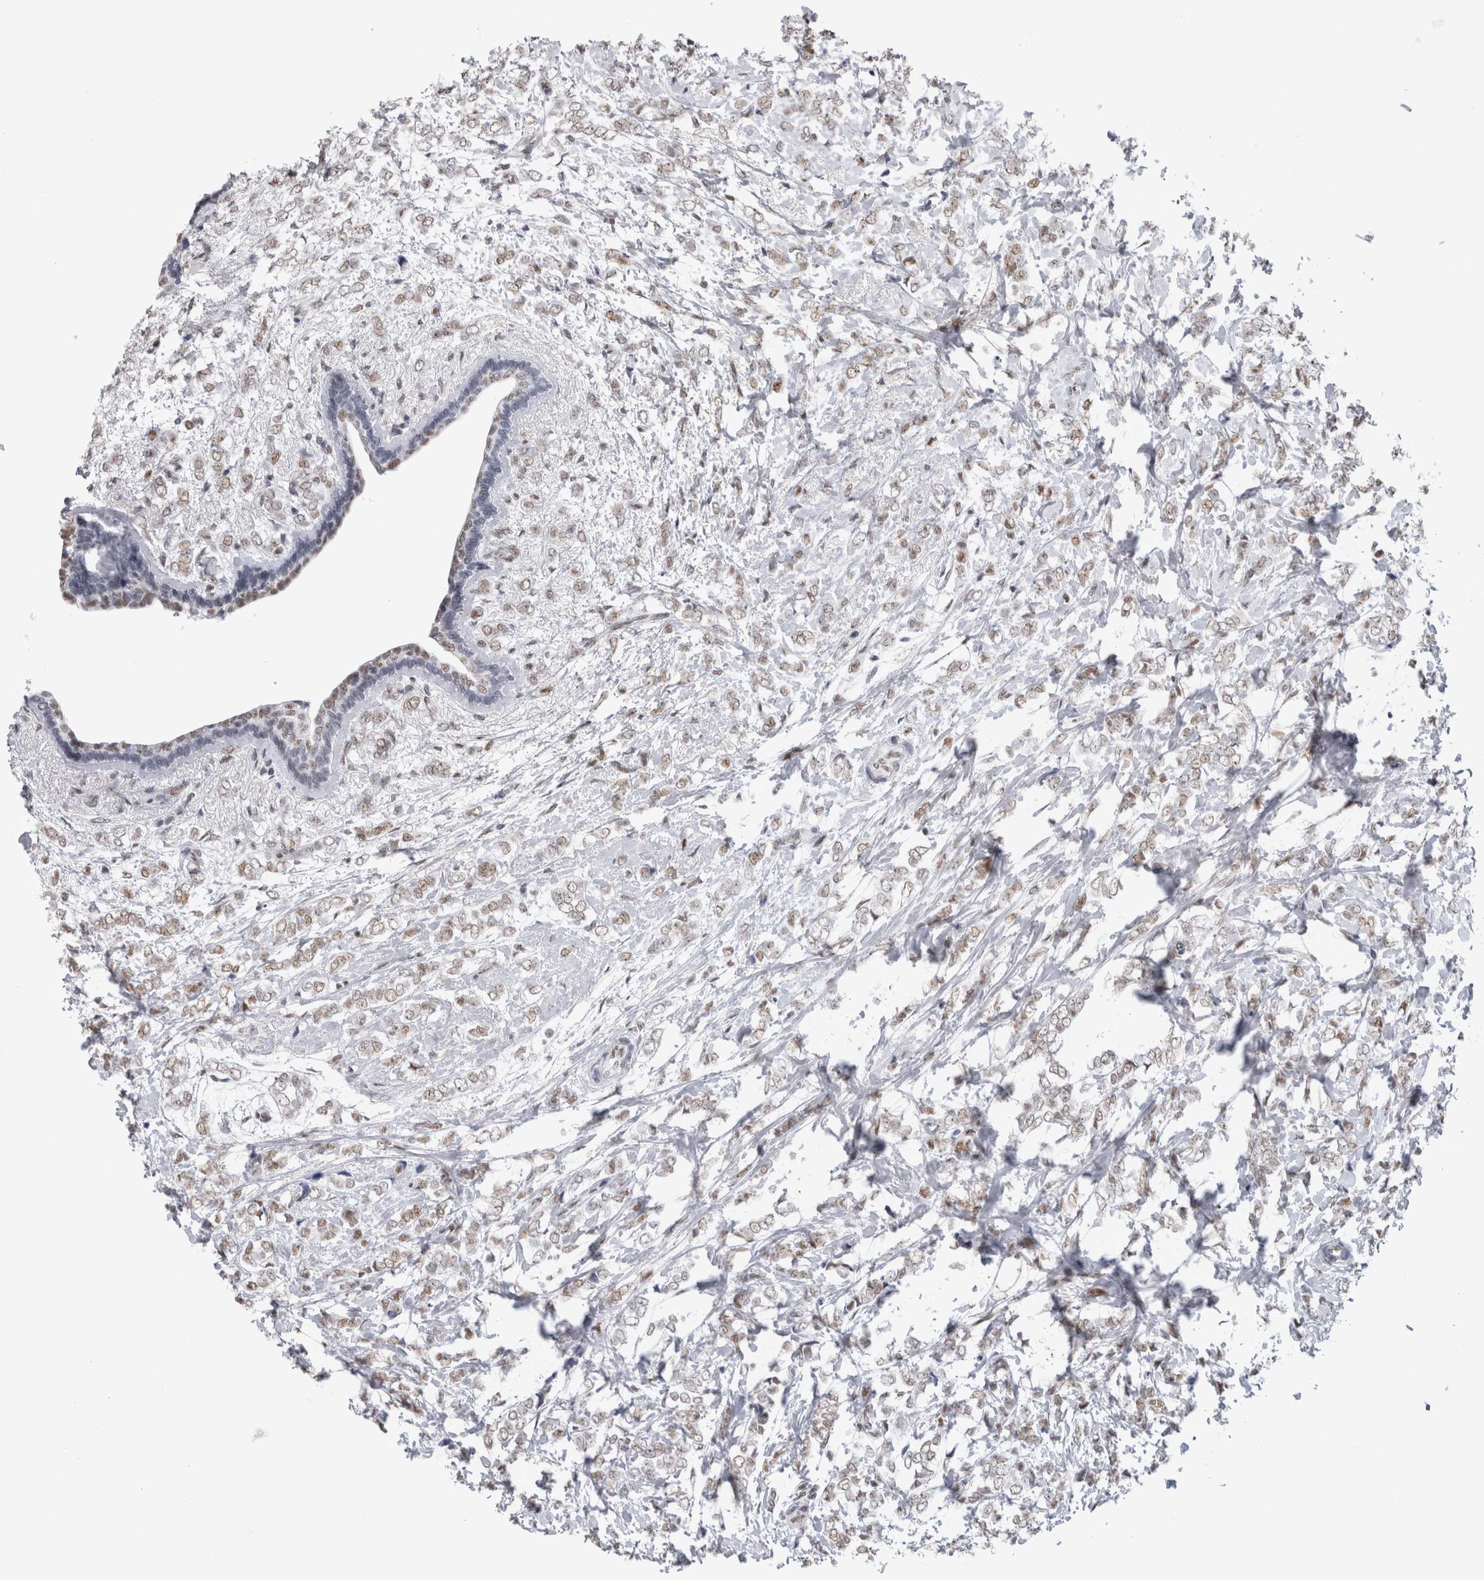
{"staining": {"intensity": "weak", "quantity": "25%-75%", "location": "nuclear"}, "tissue": "breast cancer", "cell_type": "Tumor cells", "image_type": "cancer", "snomed": [{"axis": "morphology", "description": "Normal tissue, NOS"}, {"axis": "morphology", "description": "Lobular carcinoma"}, {"axis": "topography", "description": "Breast"}], "caption": "Human breast lobular carcinoma stained for a protein (brown) shows weak nuclear positive positivity in approximately 25%-75% of tumor cells.", "gene": "API5", "patient": {"sex": "female", "age": 47}}